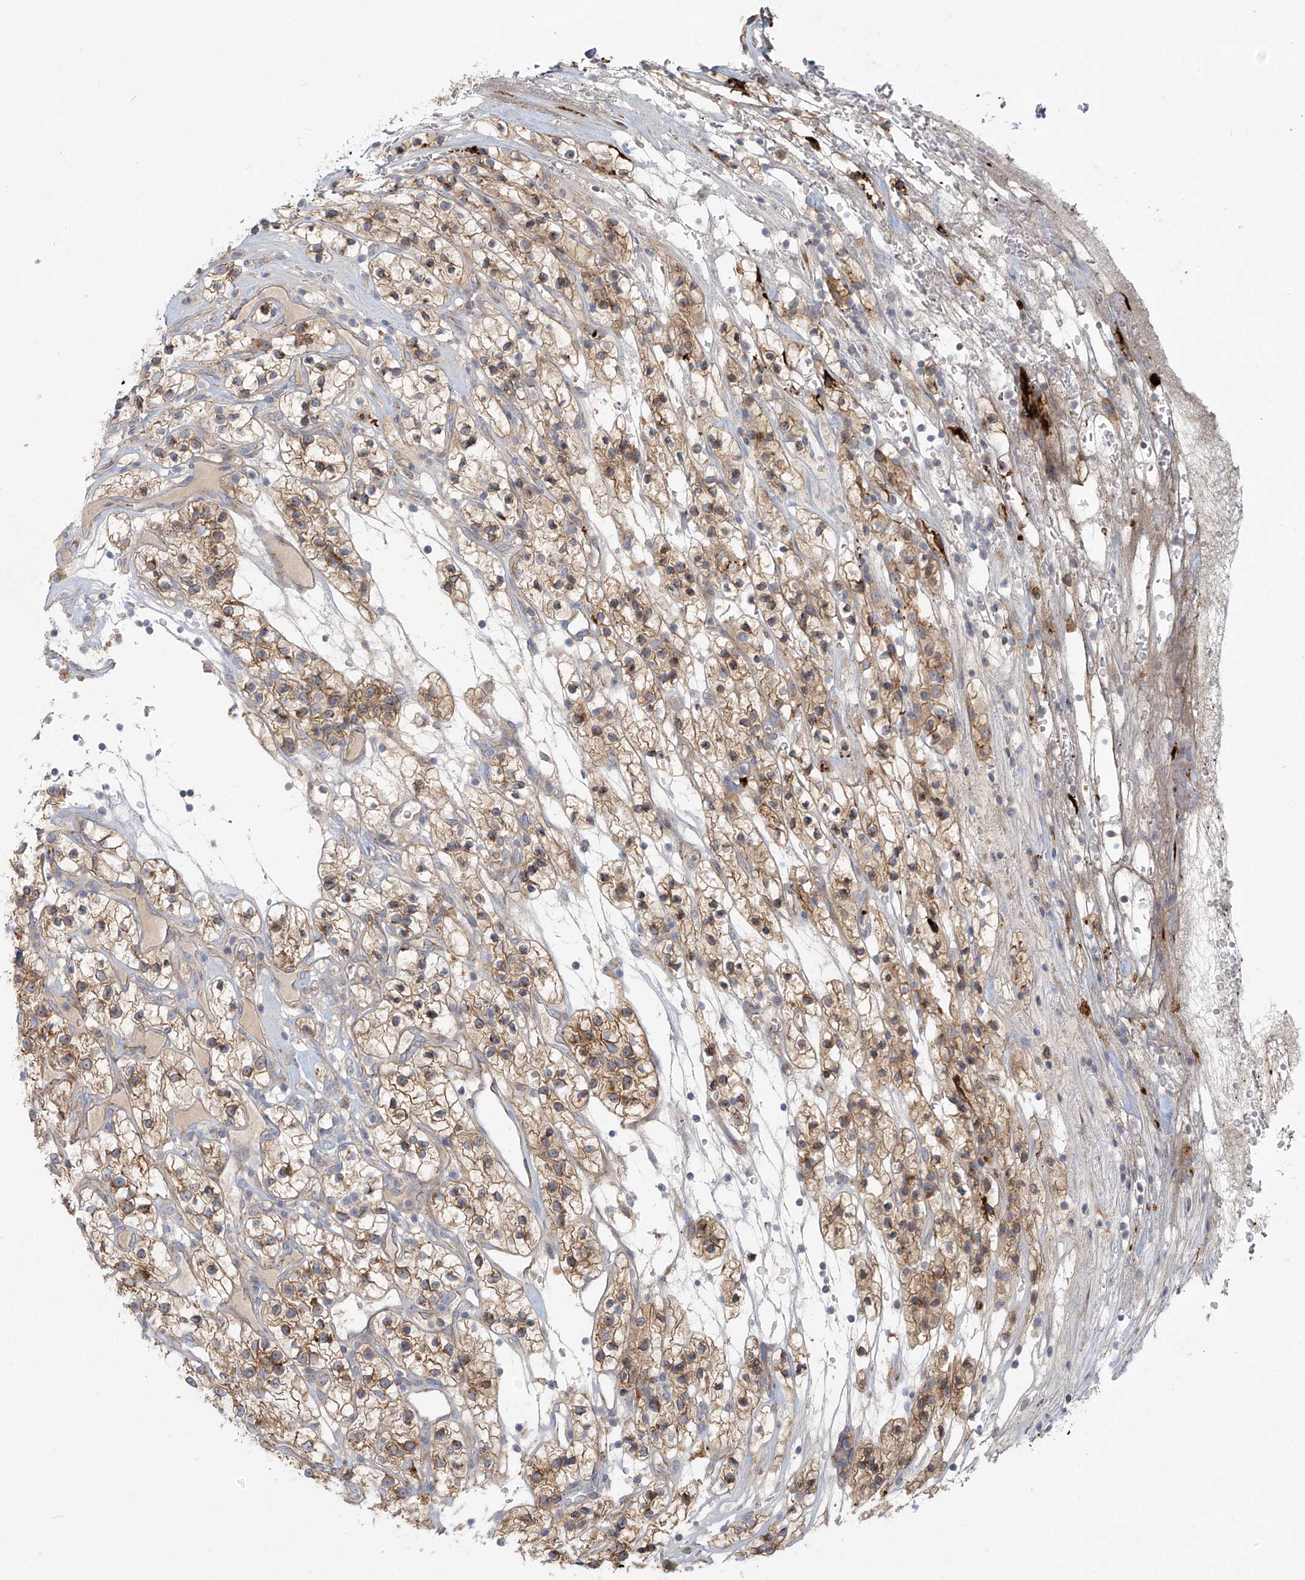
{"staining": {"intensity": "moderate", "quantity": ">75%", "location": "cytoplasmic/membranous"}, "tissue": "renal cancer", "cell_type": "Tumor cells", "image_type": "cancer", "snomed": [{"axis": "morphology", "description": "Adenocarcinoma, NOS"}, {"axis": "topography", "description": "Kidney"}], "caption": "A brown stain labels moderate cytoplasmic/membranous expression of a protein in human renal cancer (adenocarcinoma) tumor cells.", "gene": "LZTS3", "patient": {"sex": "female", "age": 57}}